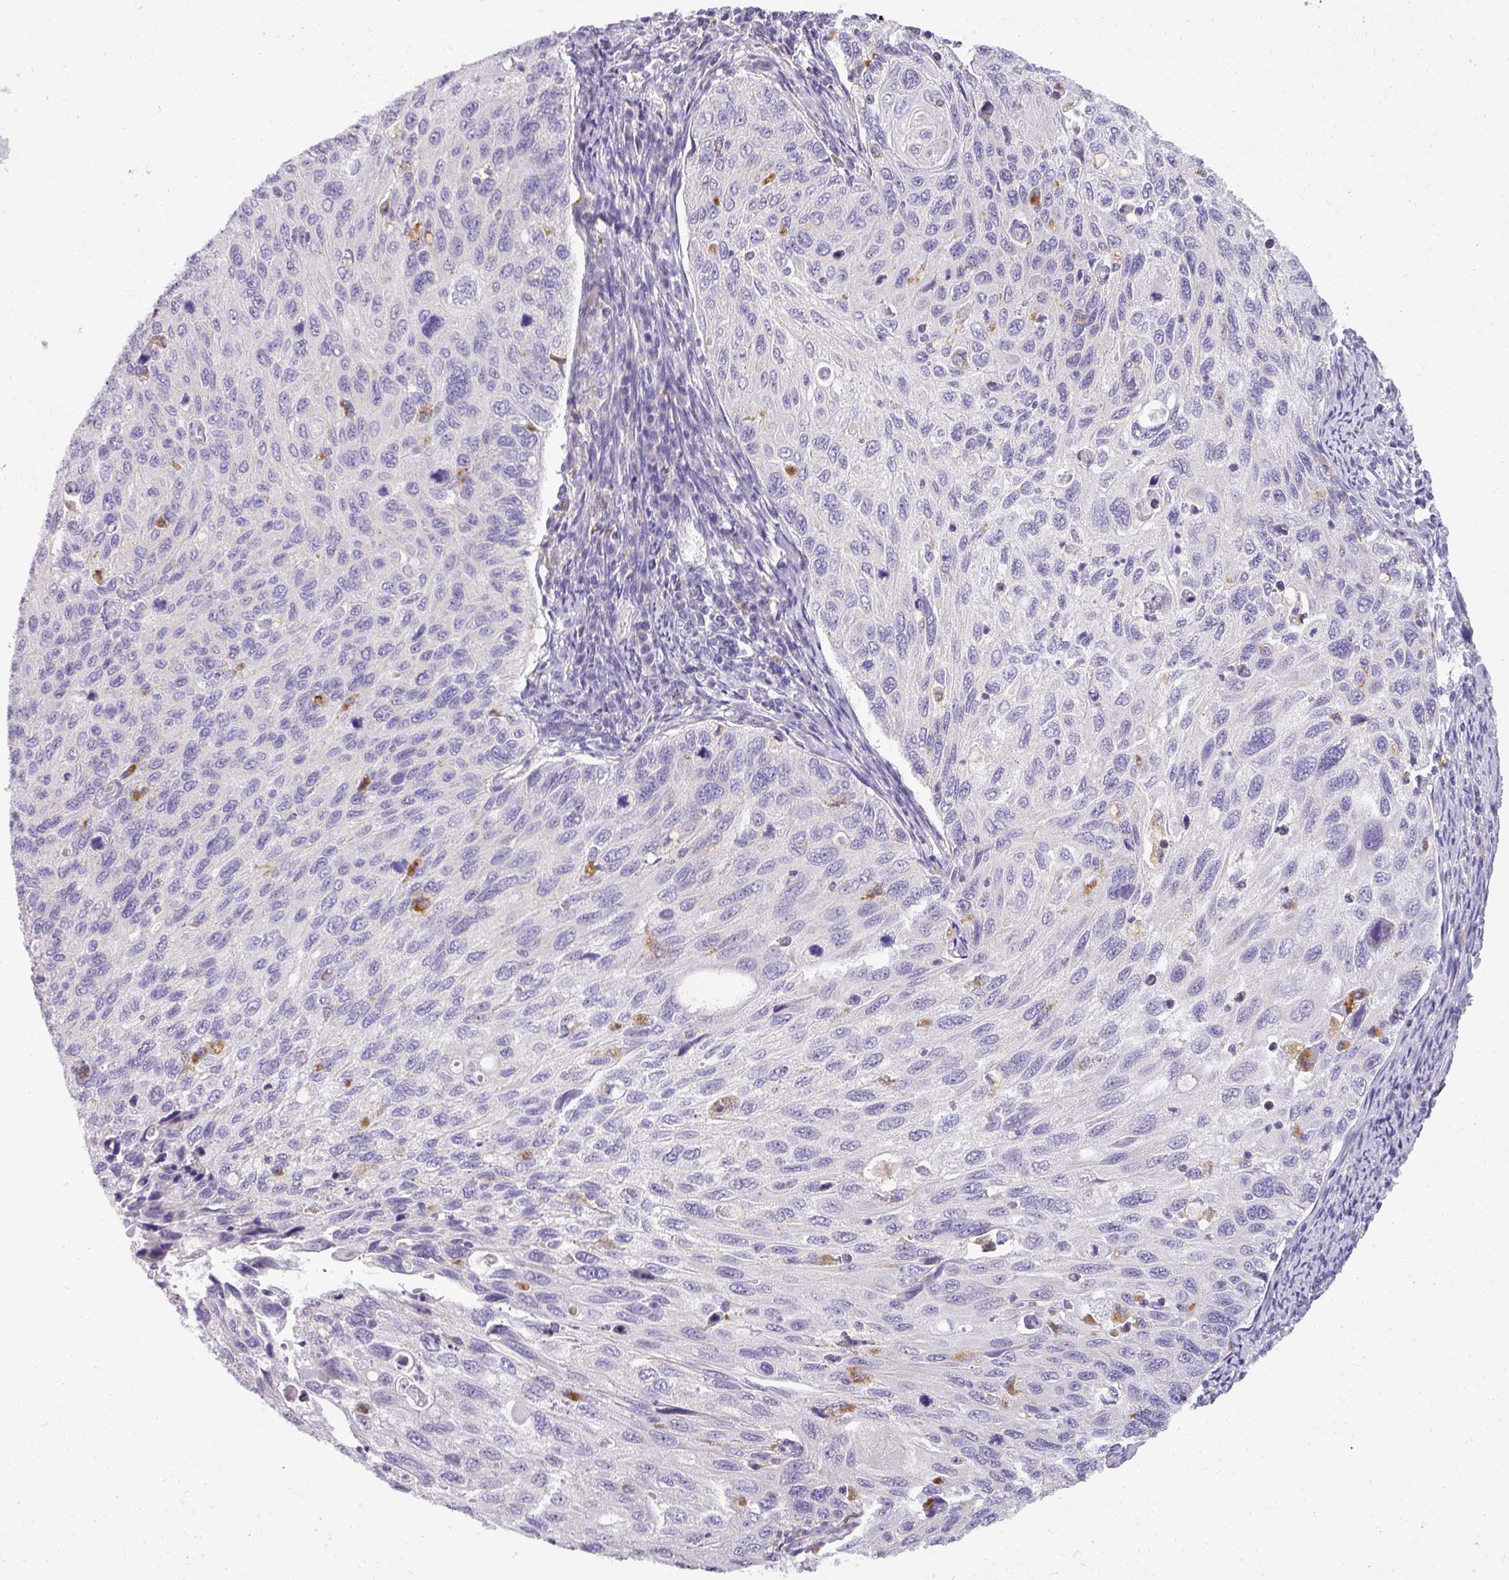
{"staining": {"intensity": "negative", "quantity": "none", "location": "none"}, "tissue": "cervical cancer", "cell_type": "Tumor cells", "image_type": "cancer", "snomed": [{"axis": "morphology", "description": "Squamous cell carcinoma, NOS"}, {"axis": "topography", "description": "Cervix"}], "caption": "IHC micrograph of neoplastic tissue: human cervical cancer (squamous cell carcinoma) stained with DAB exhibits no significant protein expression in tumor cells.", "gene": "ATP6V1D", "patient": {"sex": "female", "age": 70}}